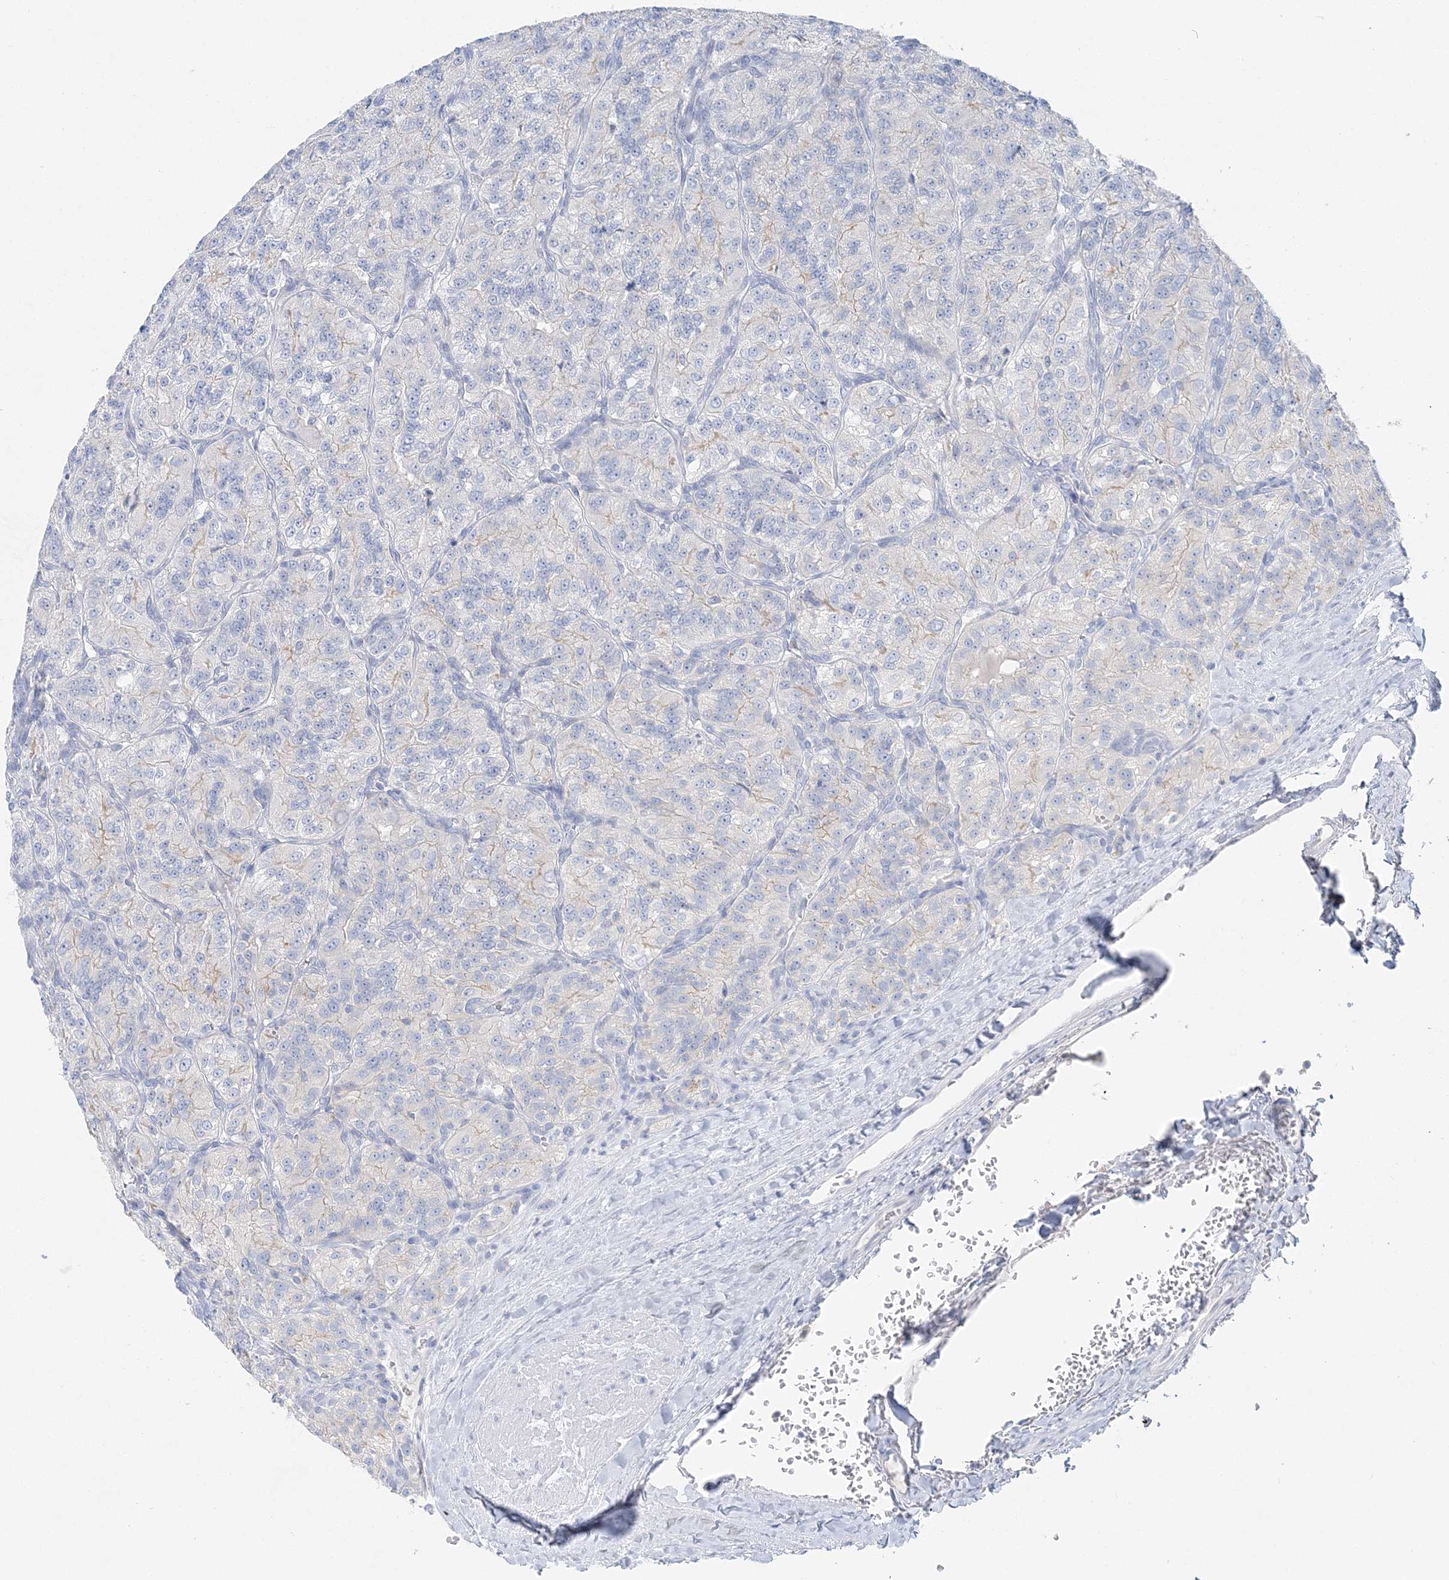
{"staining": {"intensity": "negative", "quantity": "none", "location": "none"}, "tissue": "renal cancer", "cell_type": "Tumor cells", "image_type": "cancer", "snomed": [{"axis": "morphology", "description": "Adenocarcinoma, NOS"}, {"axis": "topography", "description": "Kidney"}], "caption": "Human renal cancer (adenocarcinoma) stained for a protein using immunohistochemistry (IHC) shows no expression in tumor cells.", "gene": "SLC5A6", "patient": {"sex": "female", "age": 63}}